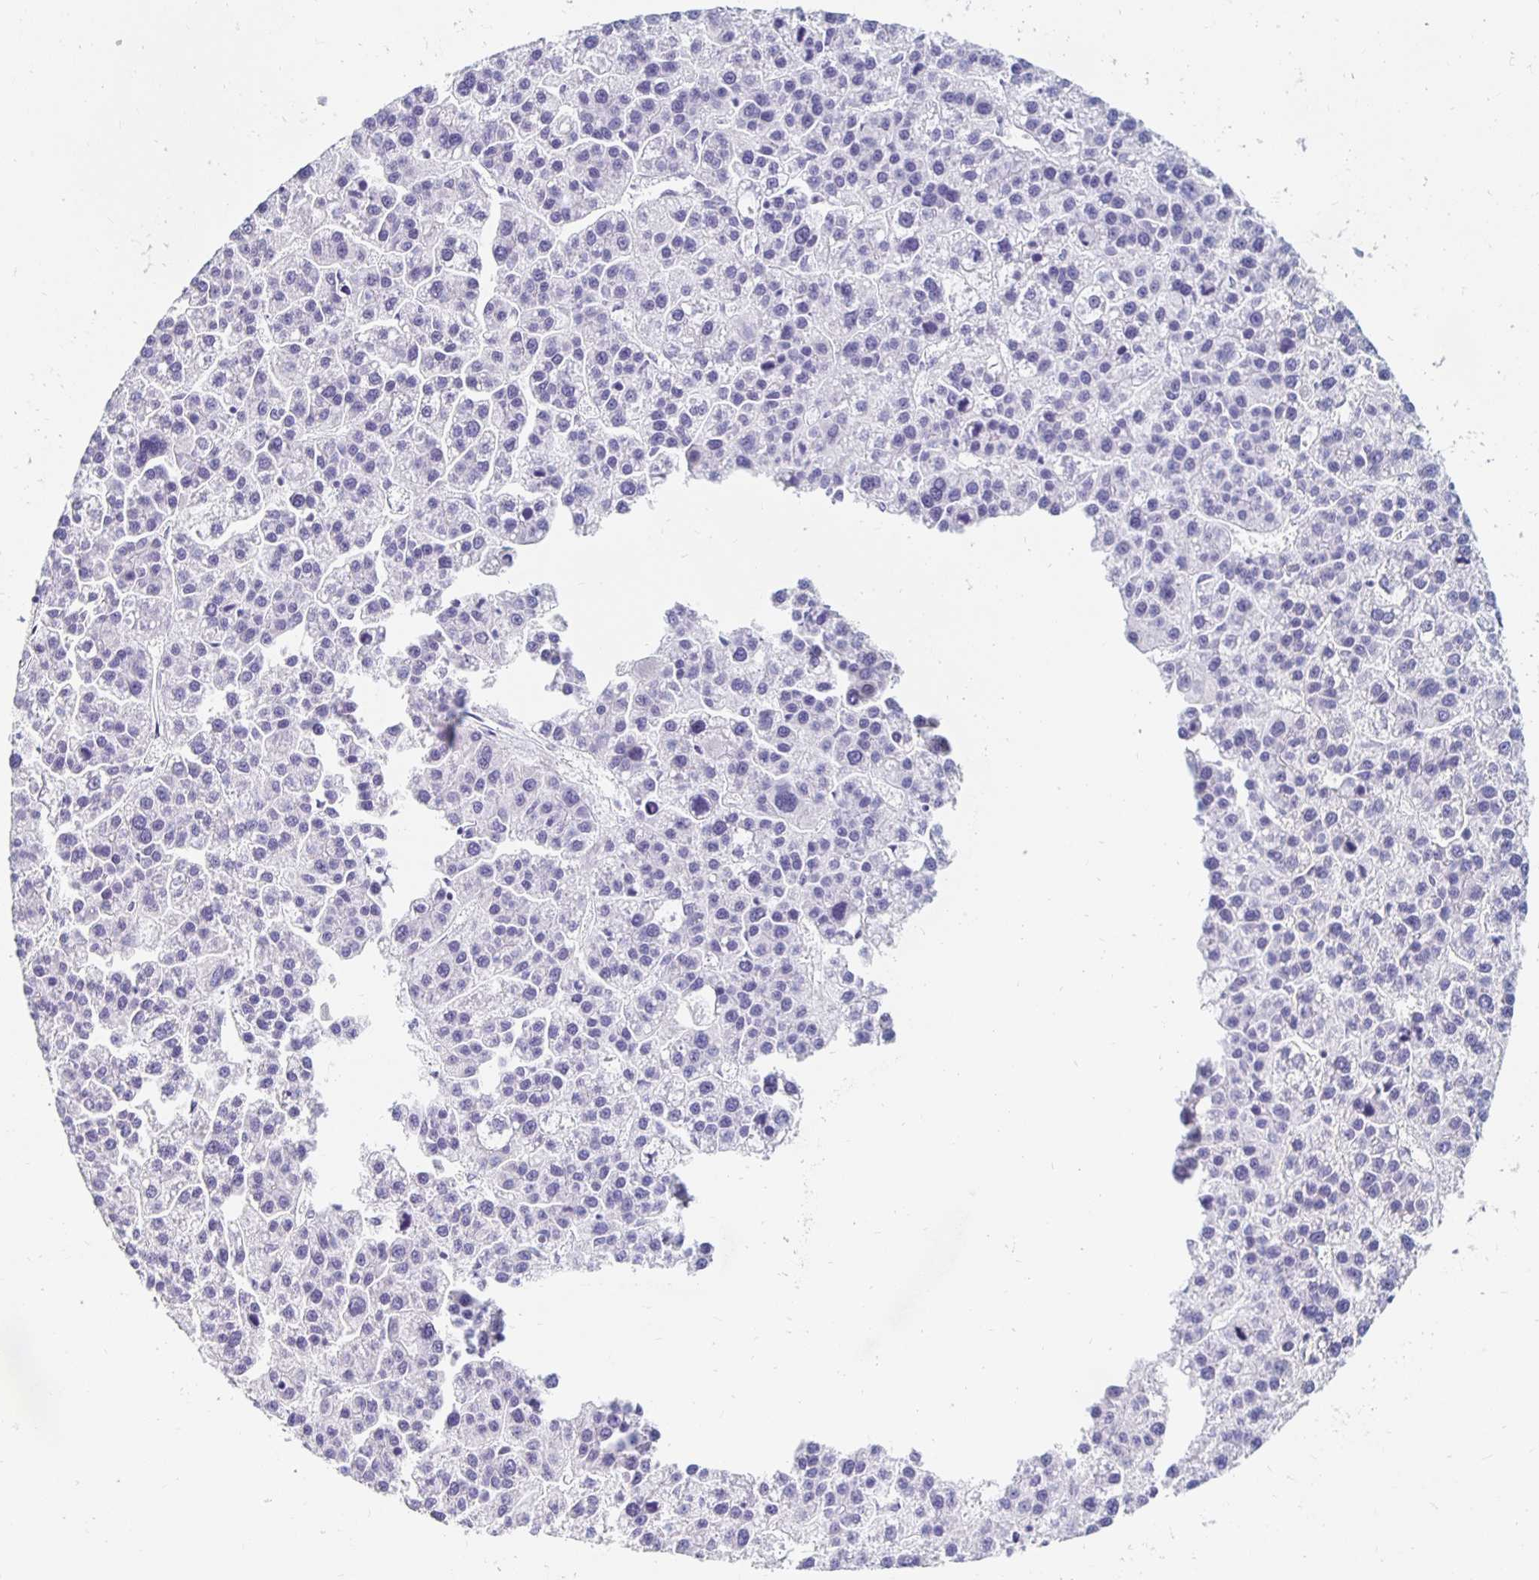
{"staining": {"intensity": "negative", "quantity": "none", "location": "none"}, "tissue": "liver cancer", "cell_type": "Tumor cells", "image_type": "cancer", "snomed": [{"axis": "morphology", "description": "Carcinoma, Hepatocellular, NOS"}, {"axis": "topography", "description": "Liver"}], "caption": "A high-resolution image shows immunohistochemistry (IHC) staining of liver cancer (hepatocellular carcinoma), which shows no significant positivity in tumor cells.", "gene": "KCNQ2", "patient": {"sex": "female", "age": 58}}